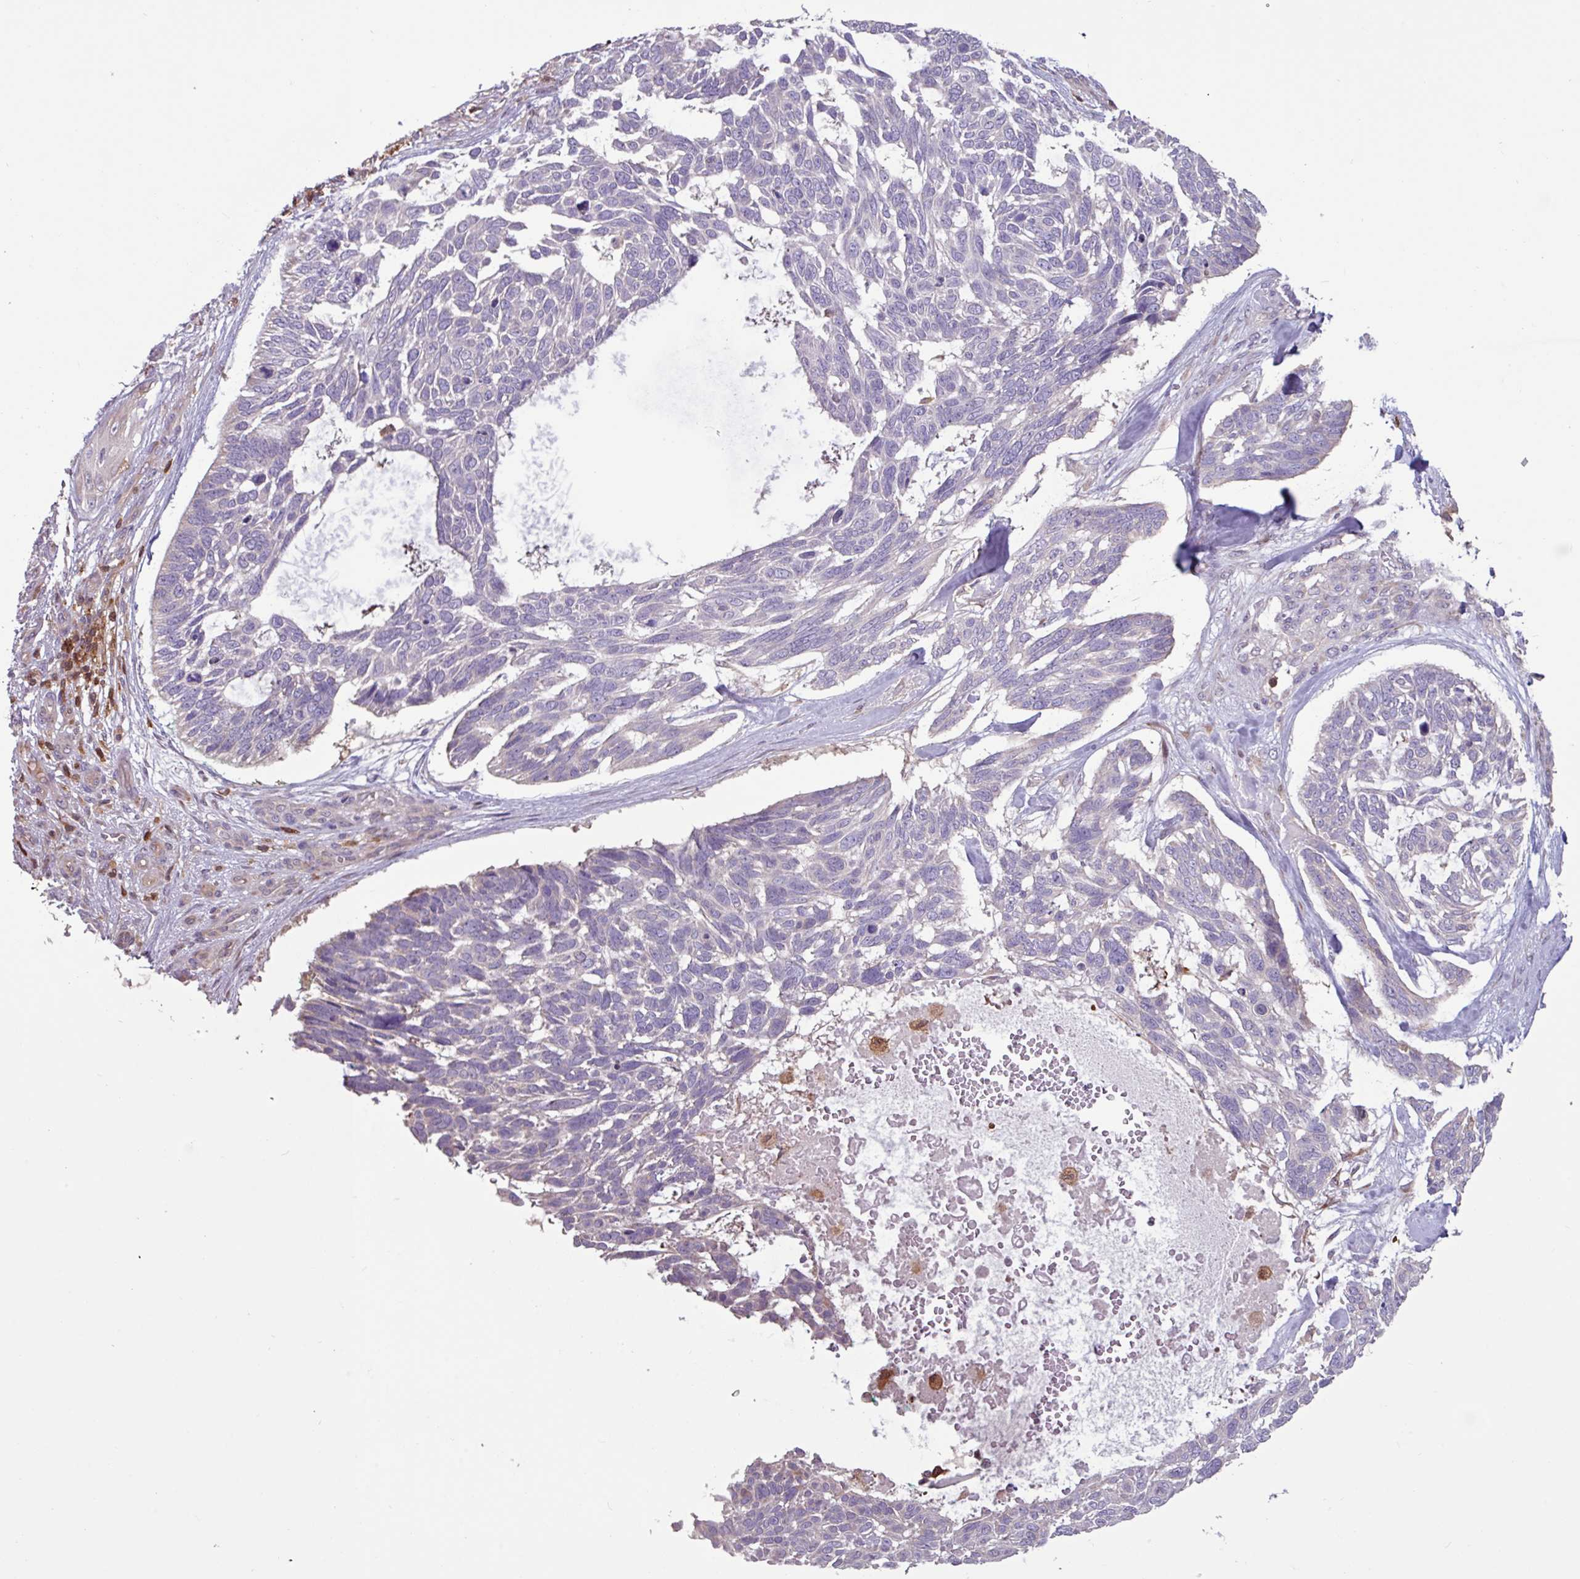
{"staining": {"intensity": "negative", "quantity": "none", "location": "none"}, "tissue": "skin cancer", "cell_type": "Tumor cells", "image_type": "cancer", "snomed": [{"axis": "morphology", "description": "Basal cell carcinoma"}, {"axis": "topography", "description": "Skin"}], "caption": "DAB immunohistochemical staining of human skin cancer reveals no significant staining in tumor cells. The staining was performed using DAB to visualize the protein expression in brown, while the nuclei were stained in blue with hematoxylin (Magnification: 20x).", "gene": "SEC61G", "patient": {"sex": "male", "age": 88}}